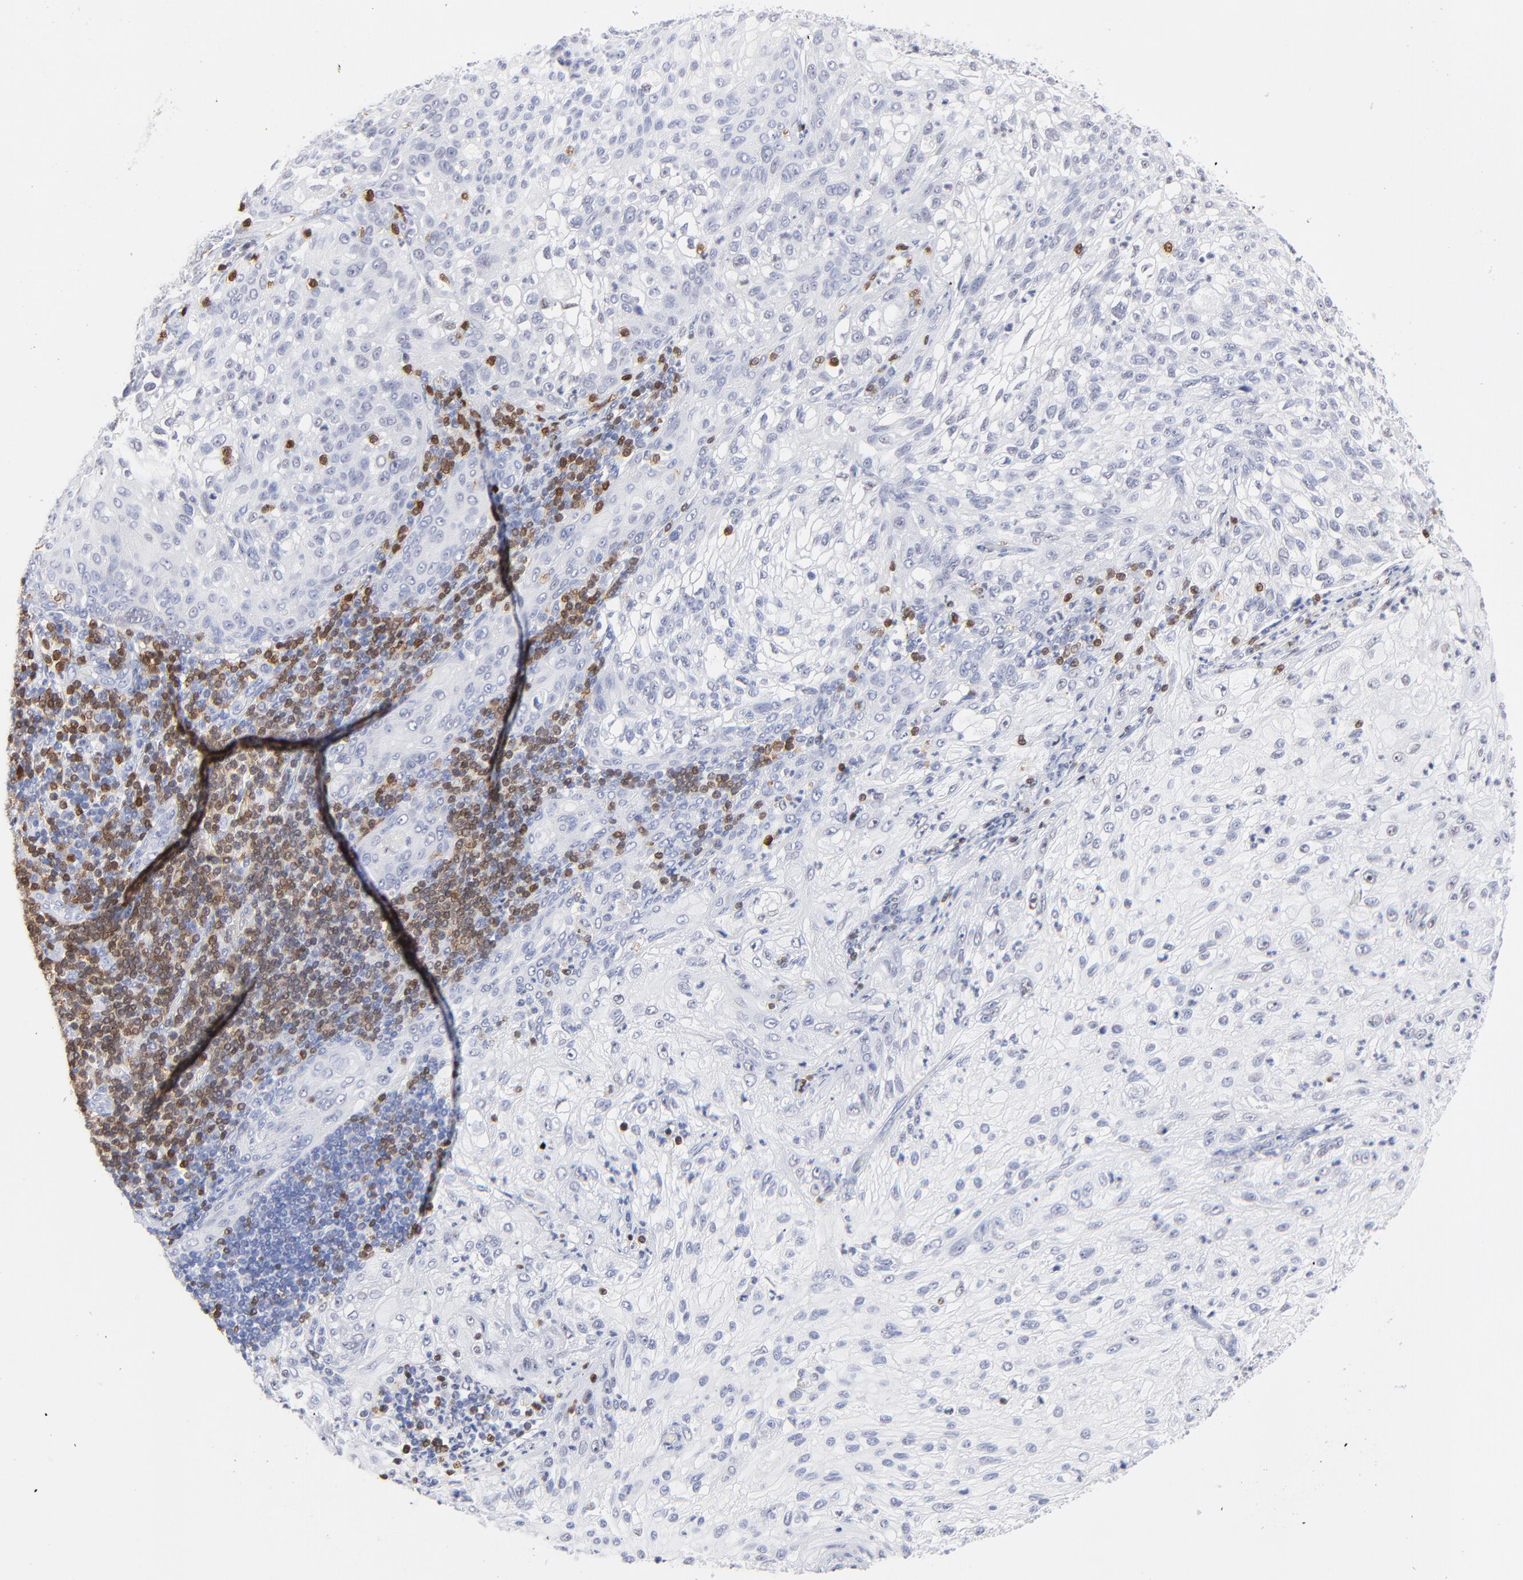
{"staining": {"intensity": "negative", "quantity": "none", "location": "none"}, "tissue": "lung cancer", "cell_type": "Tumor cells", "image_type": "cancer", "snomed": [{"axis": "morphology", "description": "Inflammation, NOS"}, {"axis": "morphology", "description": "Squamous cell carcinoma, NOS"}, {"axis": "topography", "description": "Lymph node"}, {"axis": "topography", "description": "Soft tissue"}, {"axis": "topography", "description": "Lung"}], "caption": "Lung cancer stained for a protein using immunohistochemistry reveals no positivity tumor cells.", "gene": "ZAP70", "patient": {"sex": "male", "age": 66}}